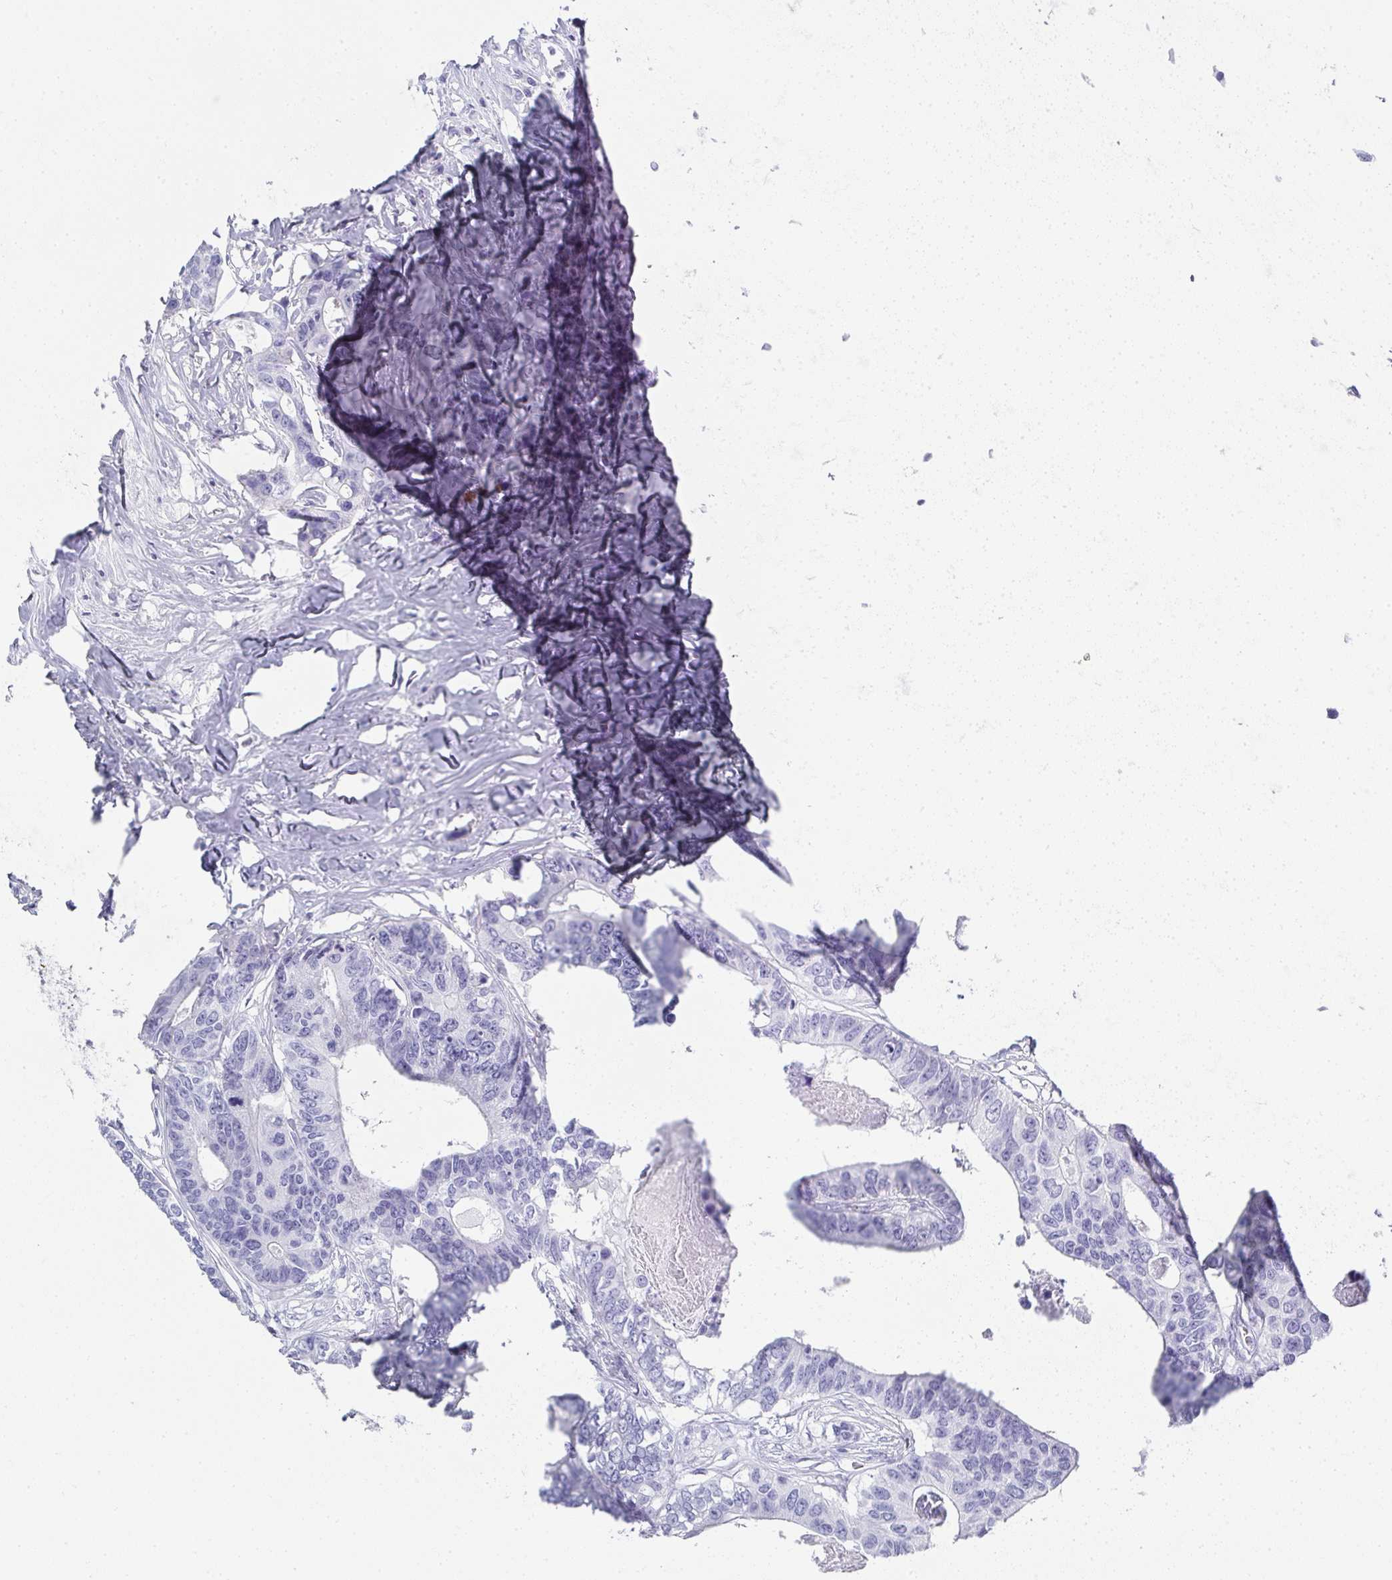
{"staining": {"intensity": "negative", "quantity": "none", "location": "none"}, "tissue": "colorectal cancer", "cell_type": "Tumor cells", "image_type": "cancer", "snomed": [{"axis": "morphology", "description": "Adenocarcinoma, NOS"}, {"axis": "topography", "description": "Rectum"}], "caption": "A photomicrograph of human adenocarcinoma (colorectal) is negative for staining in tumor cells. (DAB (3,3'-diaminobenzidine) IHC with hematoxylin counter stain).", "gene": "SYCP1", "patient": {"sex": "male", "age": 57}}